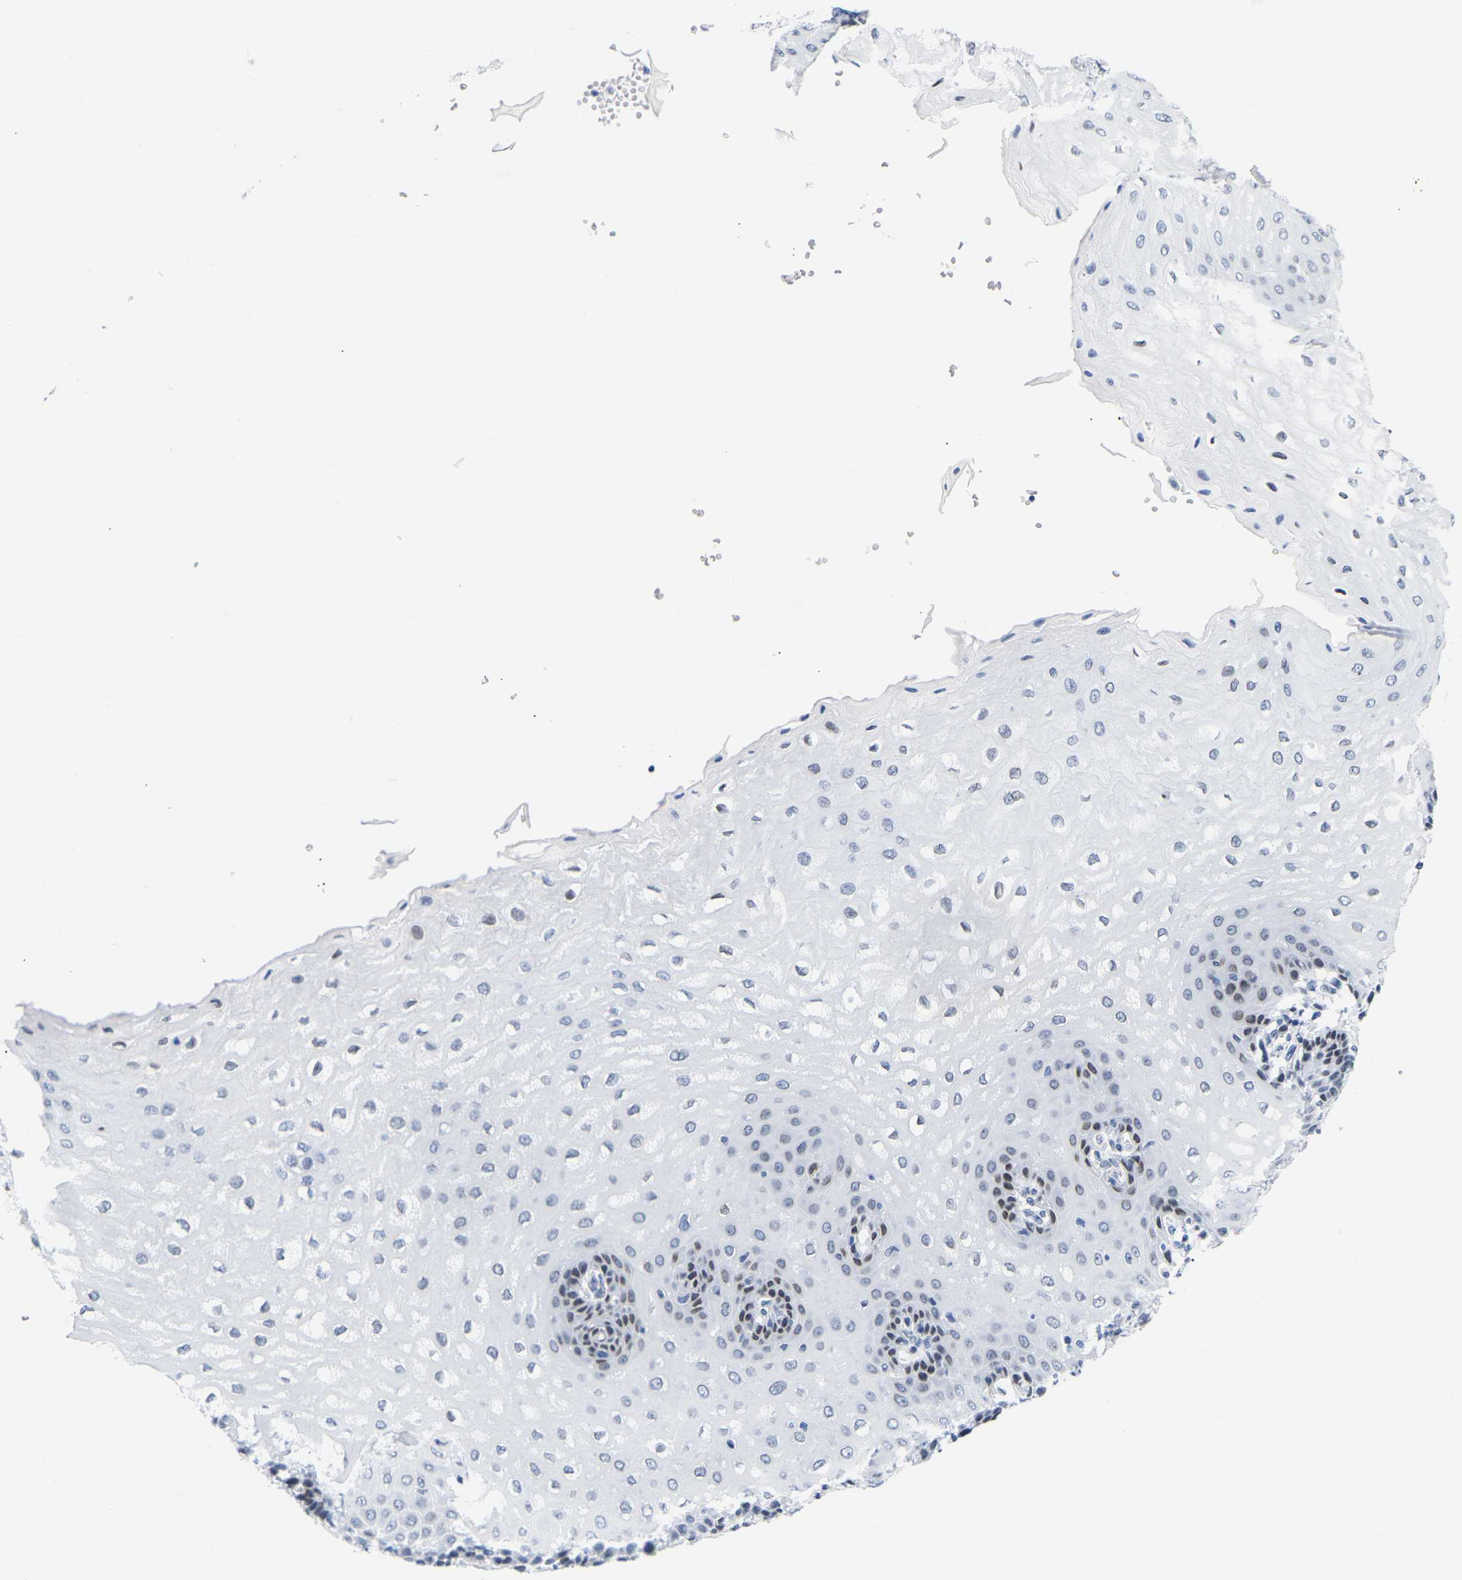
{"staining": {"intensity": "weak", "quantity": "<25%", "location": "nuclear"}, "tissue": "esophagus", "cell_type": "Squamous epithelial cells", "image_type": "normal", "snomed": [{"axis": "morphology", "description": "Normal tissue, NOS"}, {"axis": "topography", "description": "Esophagus"}], "caption": "Immunohistochemical staining of normal esophagus shows no significant expression in squamous epithelial cells. (Brightfield microscopy of DAB immunohistochemistry (IHC) at high magnification).", "gene": "UPK3A", "patient": {"sex": "male", "age": 54}}